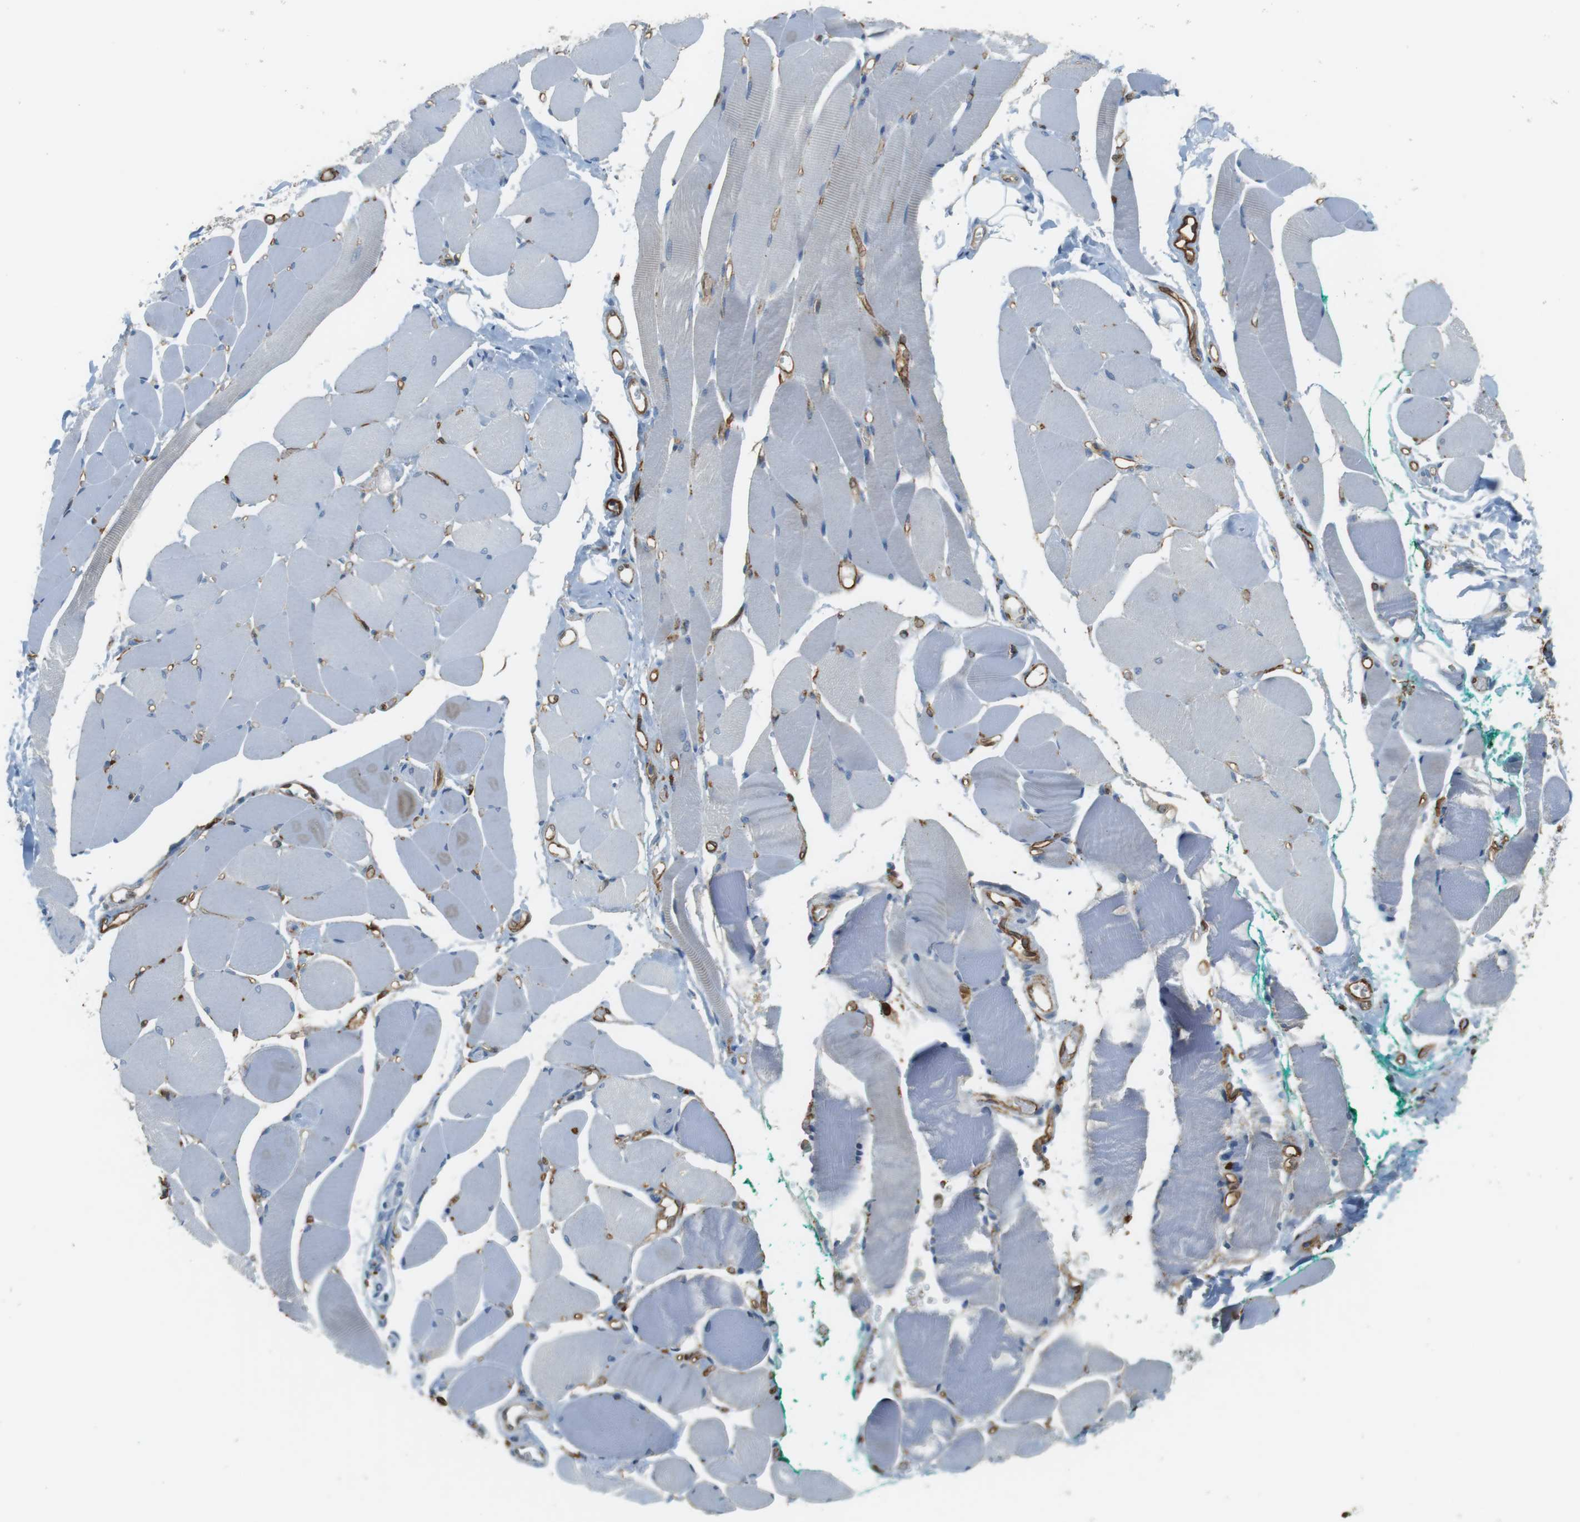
{"staining": {"intensity": "negative", "quantity": "none", "location": "none"}, "tissue": "skeletal muscle", "cell_type": "Myocytes", "image_type": "normal", "snomed": [{"axis": "morphology", "description": "Normal tissue, NOS"}, {"axis": "topography", "description": "Skeletal muscle"}, {"axis": "topography", "description": "Peripheral nerve tissue"}], "caption": "Histopathology image shows no protein positivity in myocytes of unremarkable skeletal muscle.", "gene": "HLA", "patient": {"sex": "female", "age": 84}}